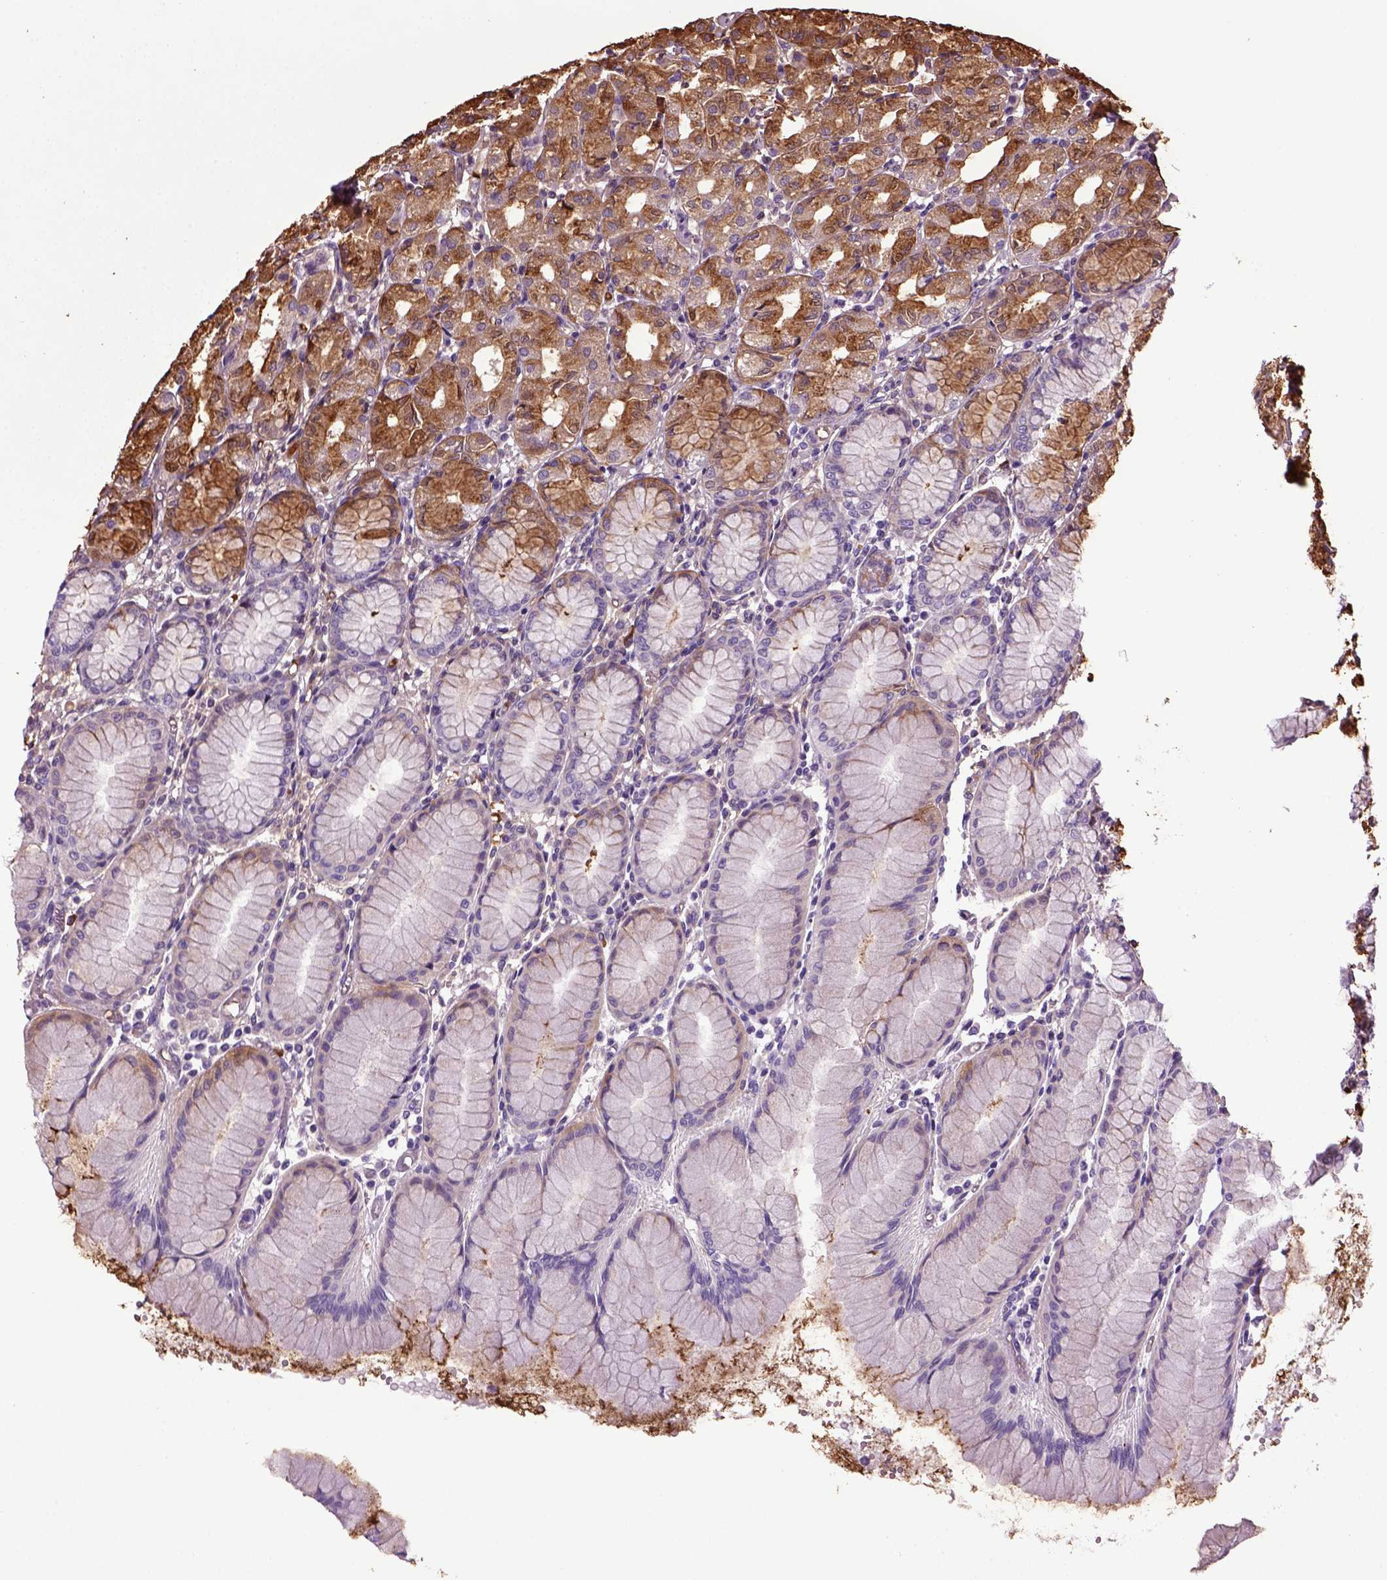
{"staining": {"intensity": "moderate", "quantity": "25%-75%", "location": "cytoplasmic/membranous"}, "tissue": "stomach", "cell_type": "Glandular cells", "image_type": "normal", "snomed": [{"axis": "morphology", "description": "Normal tissue, NOS"}, {"axis": "topography", "description": "Stomach"}], "caption": "This is an image of immunohistochemistry staining of benign stomach, which shows moderate positivity in the cytoplasmic/membranous of glandular cells.", "gene": "HMCN2", "patient": {"sex": "female", "age": 57}}